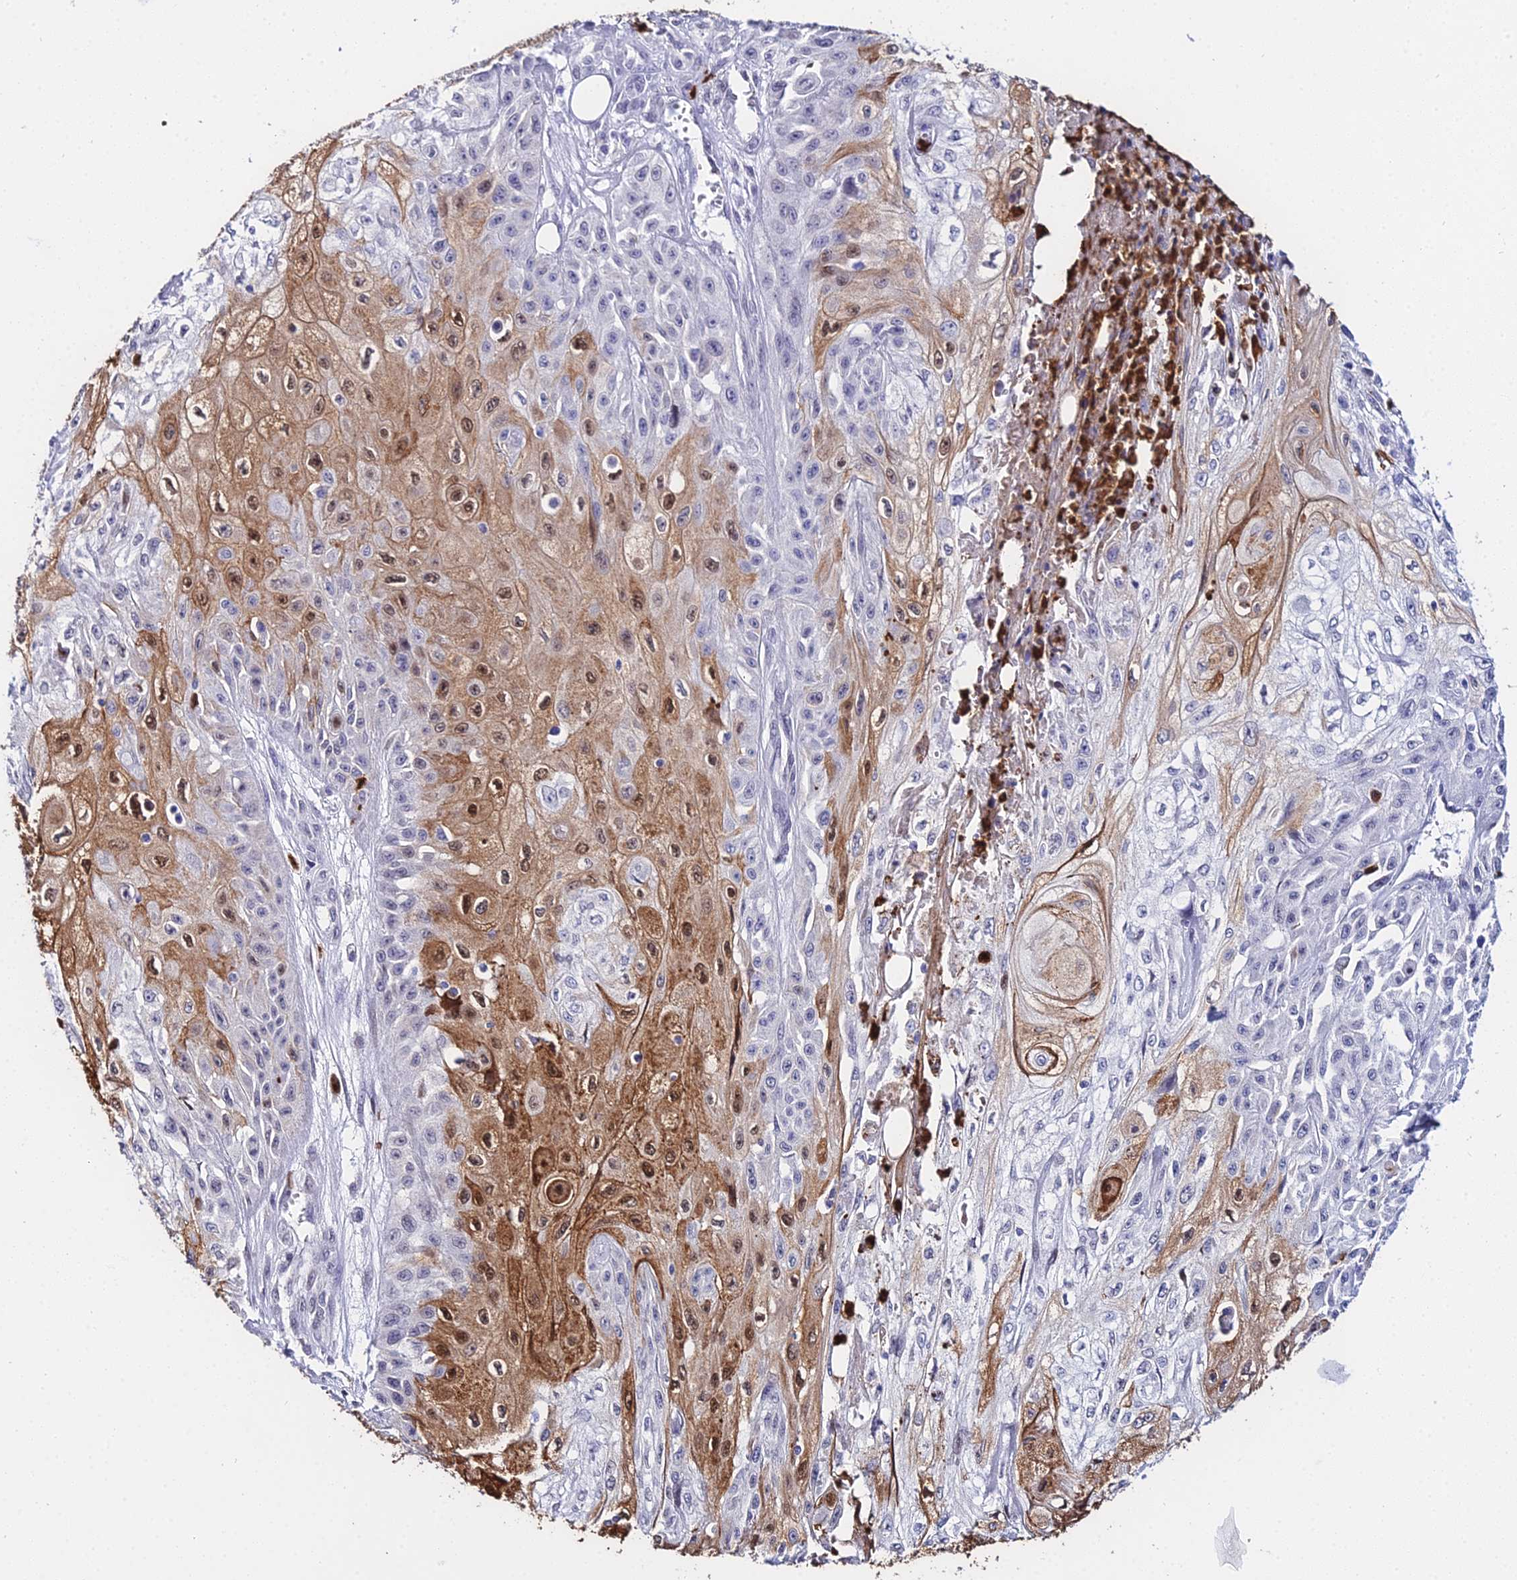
{"staining": {"intensity": "moderate", "quantity": "<25%", "location": "cytoplasmic/membranous,nuclear"}, "tissue": "skin cancer", "cell_type": "Tumor cells", "image_type": "cancer", "snomed": [{"axis": "morphology", "description": "Squamous cell carcinoma, NOS"}, {"axis": "morphology", "description": "Squamous cell carcinoma, metastatic, NOS"}, {"axis": "topography", "description": "Skin"}, {"axis": "topography", "description": "Lymph node"}], "caption": "DAB (3,3'-diaminobenzidine) immunohistochemical staining of skin cancer (metastatic squamous cell carcinoma) shows moderate cytoplasmic/membranous and nuclear protein expression in approximately <25% of tumor cells. The staining was performed using DAB (3,3'-diaminobenzidine), with brown indicating positive protein expression. Nuclei are stained blue with hematoxylin.", "gene": "MCM10", "patient": {"sex": "male", "age": 75}}